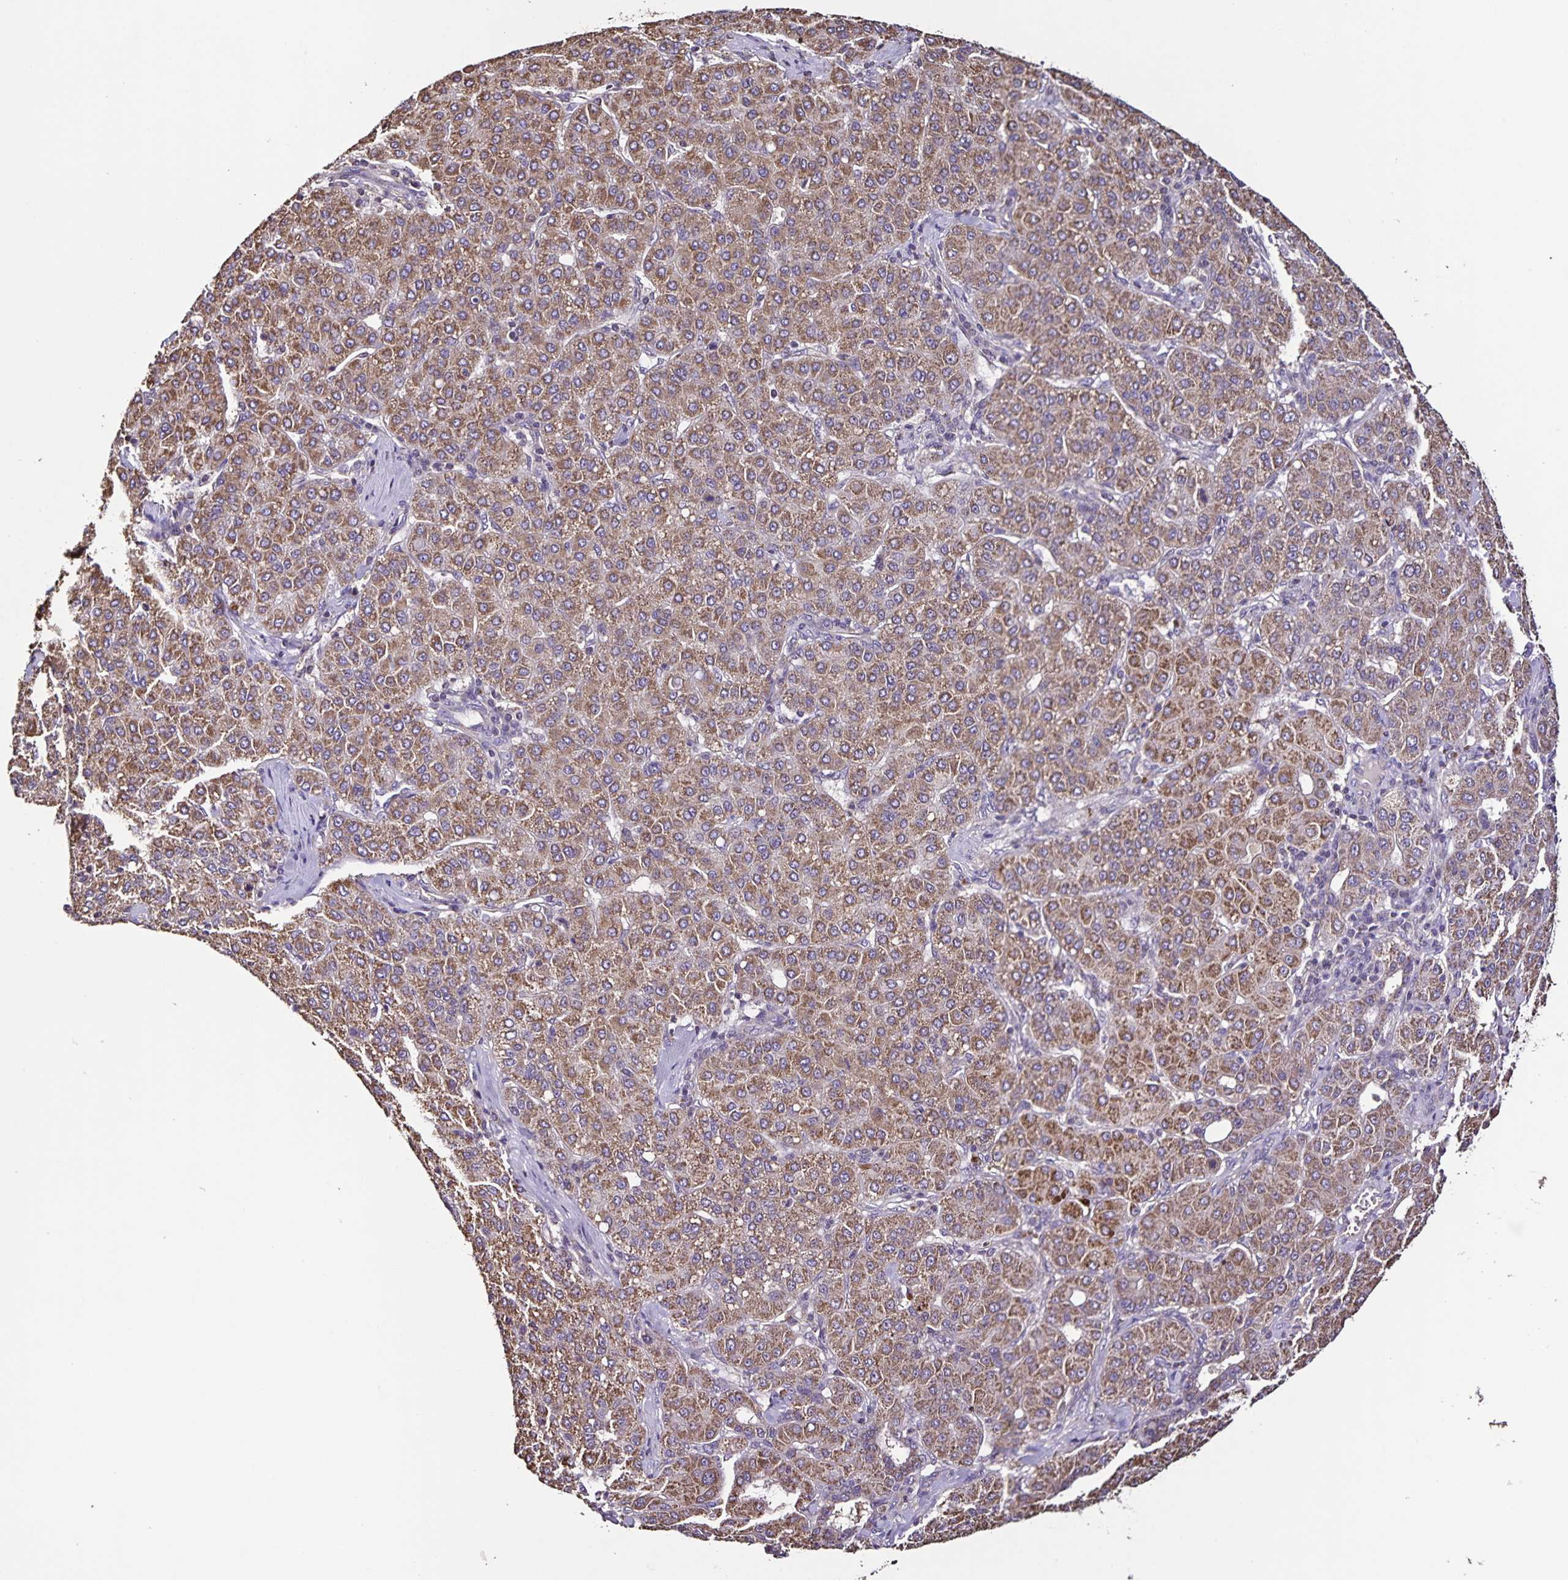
{"staining": {"intensity": "moderate", "quantity": ">75%", "location": "cytoplasmic/membranous"}, "tissue": "liver cancer", "cell_type": "Tumor cells", "image_type": "cancer", "snomed": [{"axis": "morphology", "description": "Carcinoma, Hepatocellular, NOS"}, {"axis": "topography", "description": "Liver"}], "caption": "Immunohistochemistry (IHC) histopathology image of neoplastic tissue: human liver hepatocellular carcinoma stained using immunohistochemistry (IHC) exhibits medium levels of moderate protein expression localized specifically in the cytoplasmic/membranous of tumor cells, appearing as a cytoplasmic/membranous brown color.", "gene": "MAN1A1", "patient": {"sex": "male", "age": 65}}